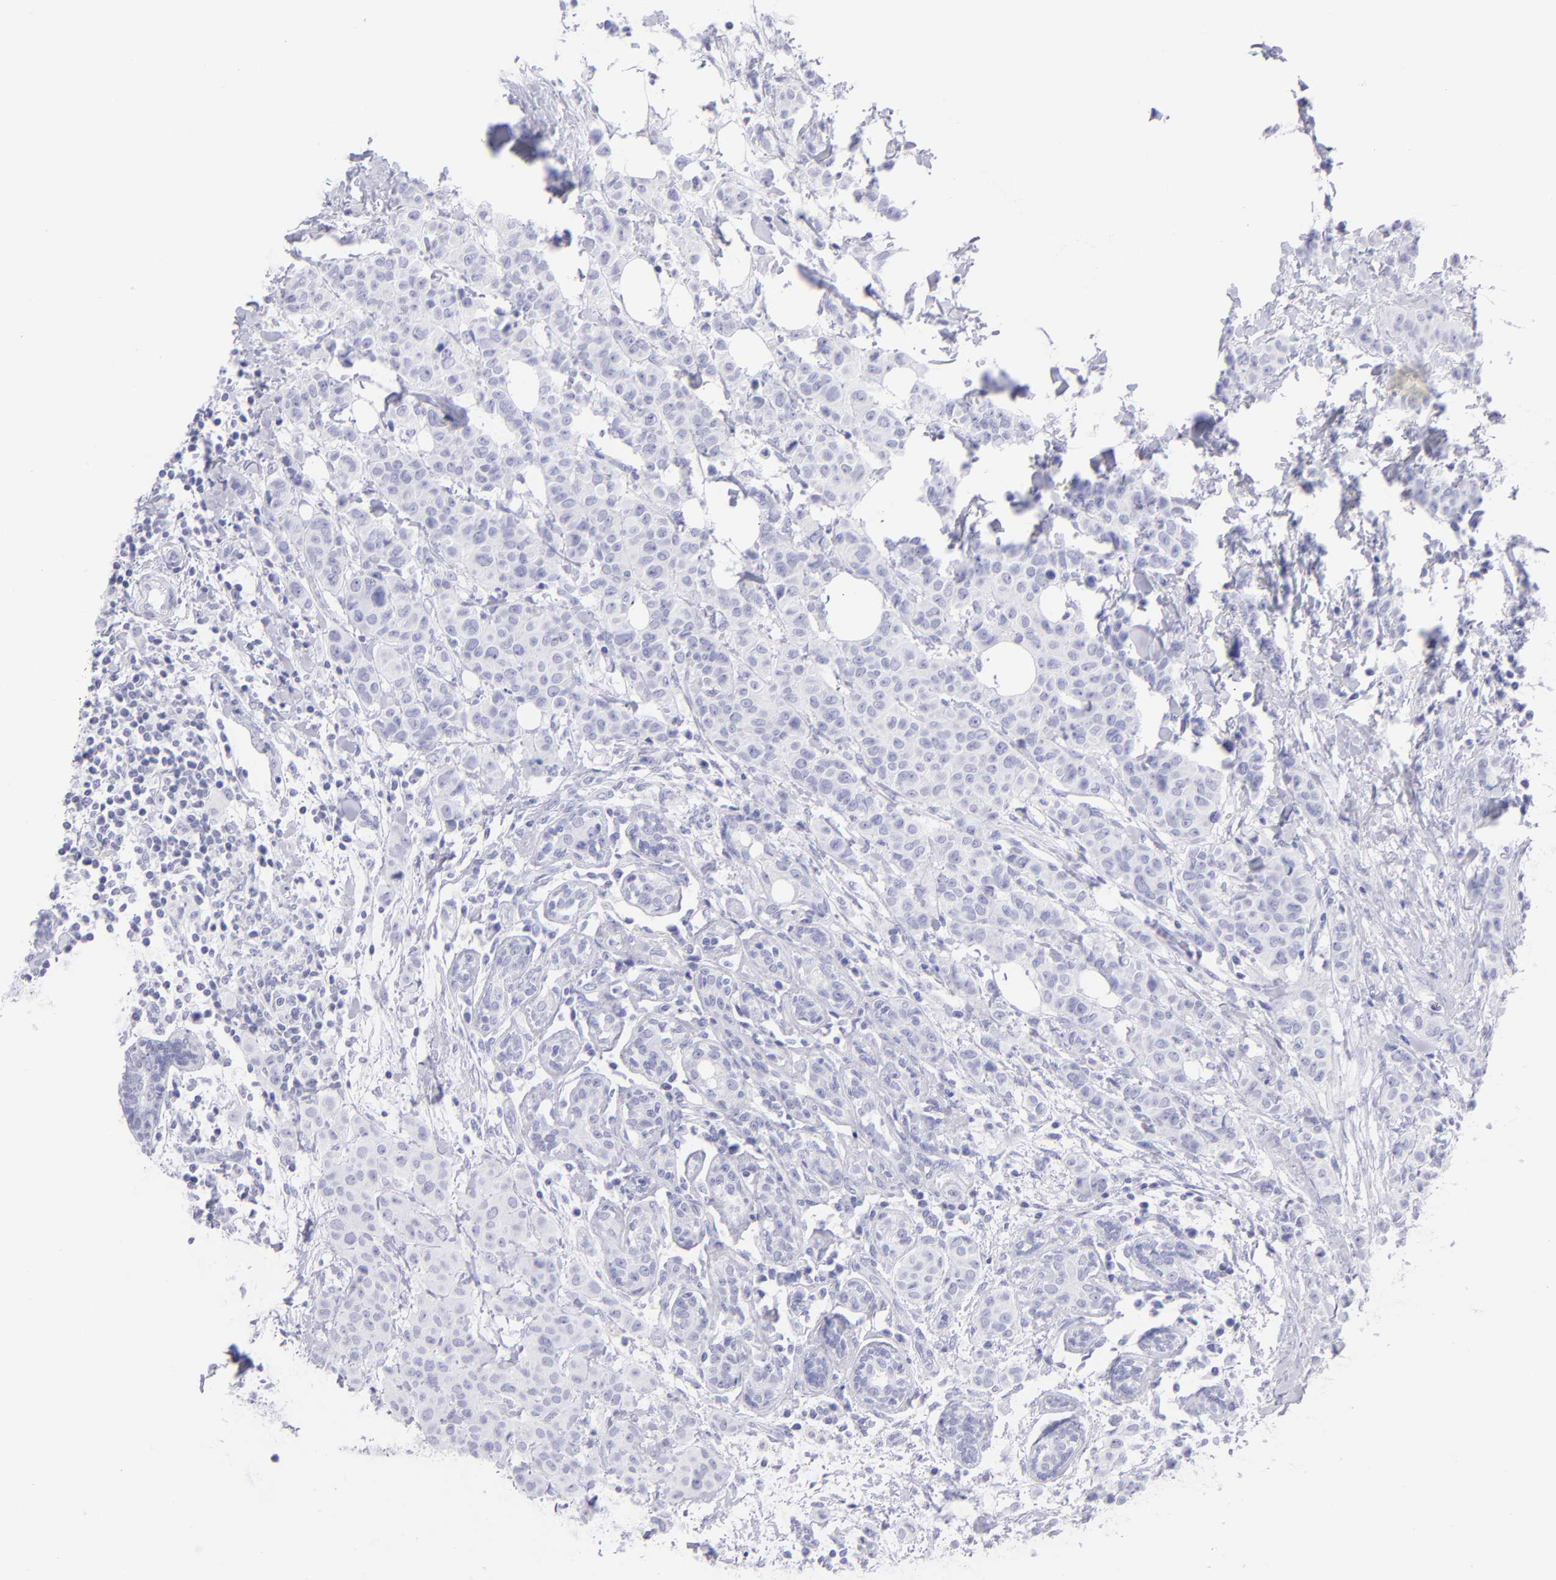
{"staining": {"intensity": "negative", "quantity": "none", "location": "none"}, "tissue": "breast cancer", "cell_type": "Tumor cells", "image_type": "cancer", "snomed": [{"axis": "morphology", "description": "Duct carcinoma"}, {"axis": "topography", "description": "Breast"}], "caption": "Immunohistochemistry (IHC) of breast cancer shows no positivity in tumor cells.", "gene": "SLC1A3", "patient": {"sex": "female", "age": 40}}